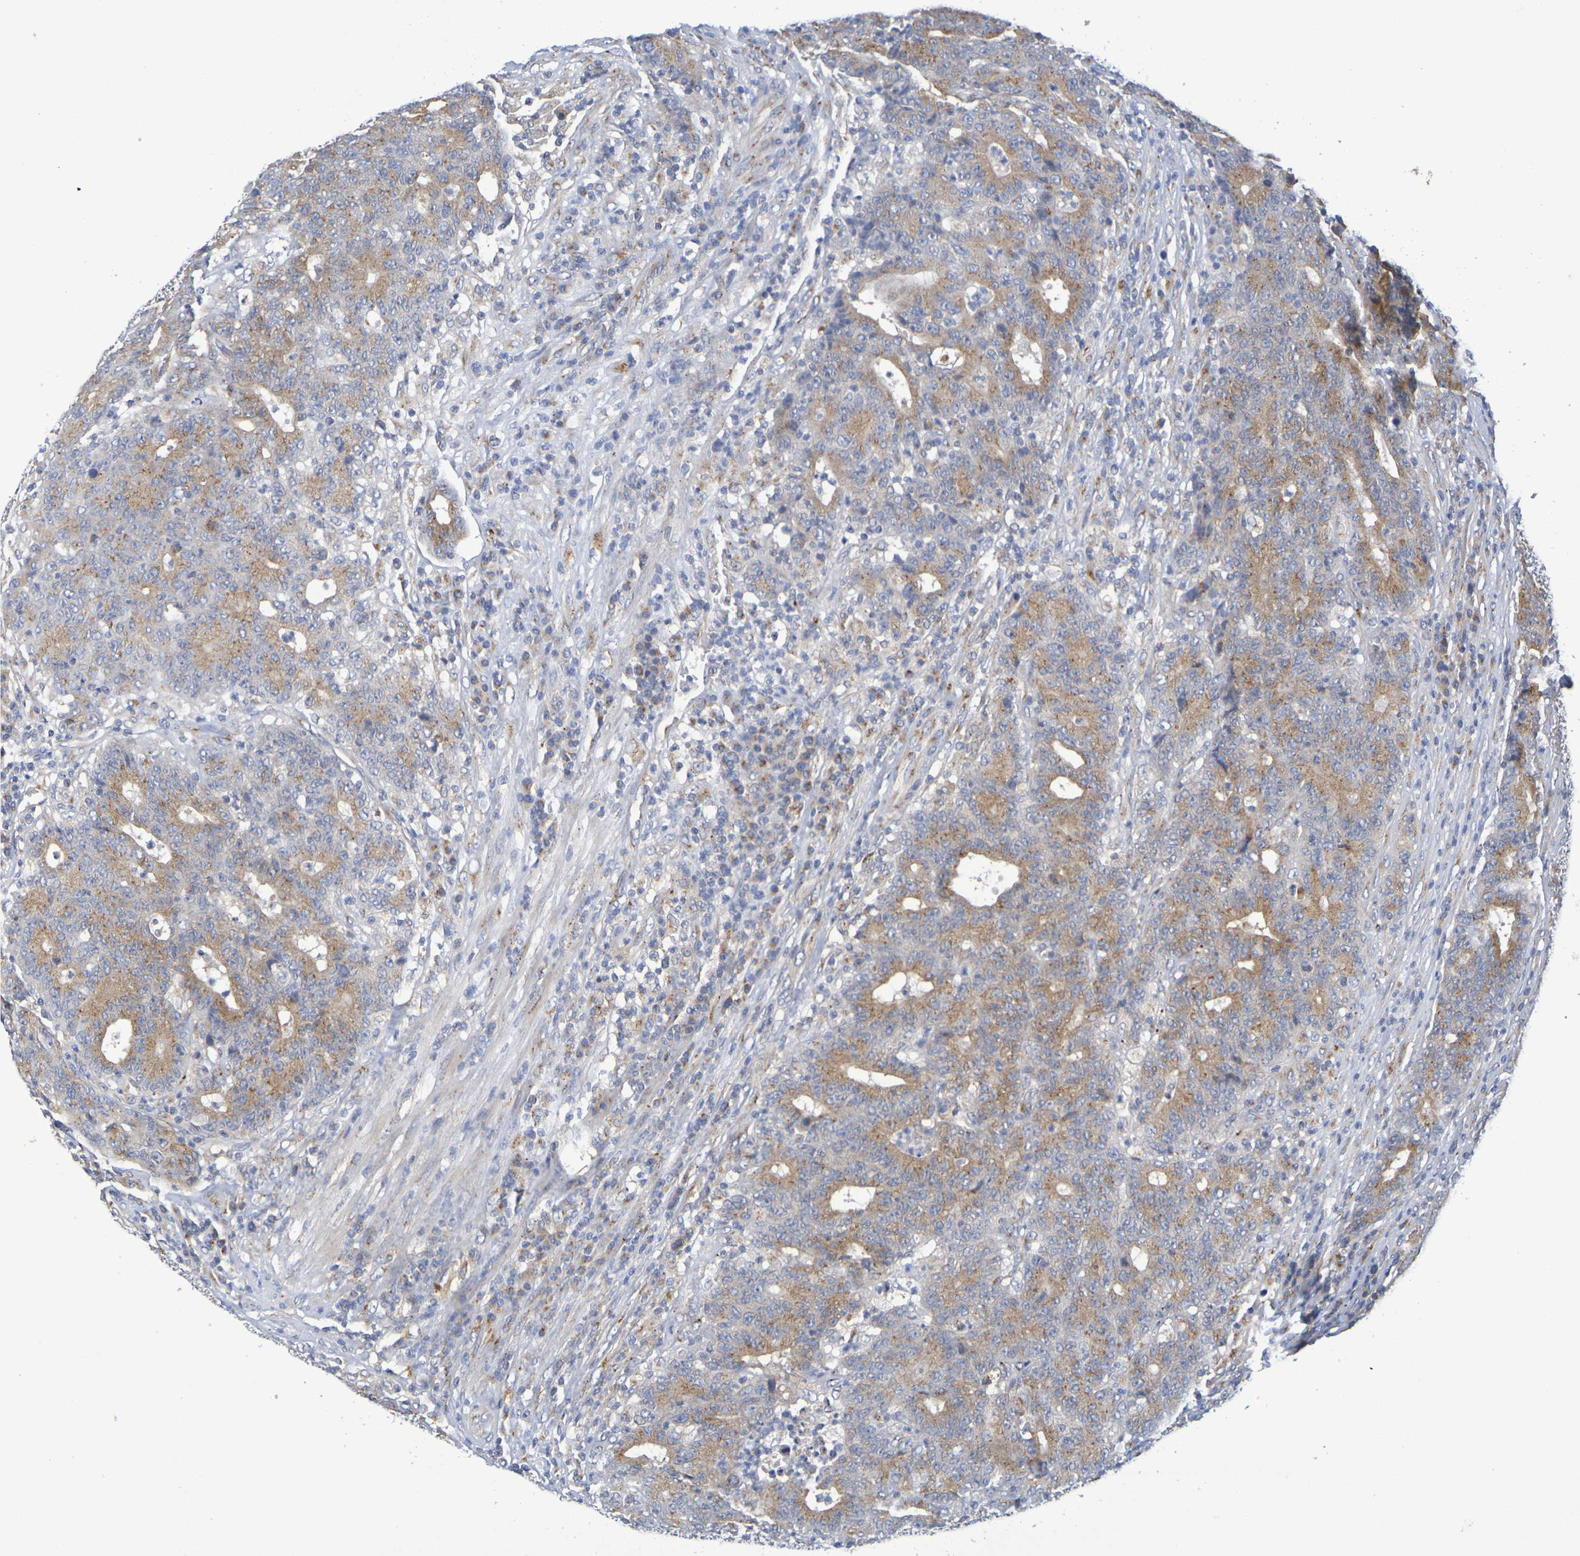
{"staining": {"intensity": "weak", "quantity": ">75%", "location": "cytoplasmic/membranous"}, "tissue": "colorectal cancer", "cell_type": "Tumor cells", "image_type": "cancer", "snomed": [{"axis": "morphology", "description": "Normal tissue, NOS"}, {"axis": "morphology", "description": "Adenocarcinoma, NOS"}, {"axis": "topography", "description": "Colon"}], "caption": "A high-resolution photomicrograph shows immunohistochemistry staining of colorectal cancer (adenocarcinoma), which demonstrates weak cytoplasmic/membranous positivity in approximately >75% of tumor cells.", "gene": "DCP2", "patient": {"sex": "female", "age": 75}}